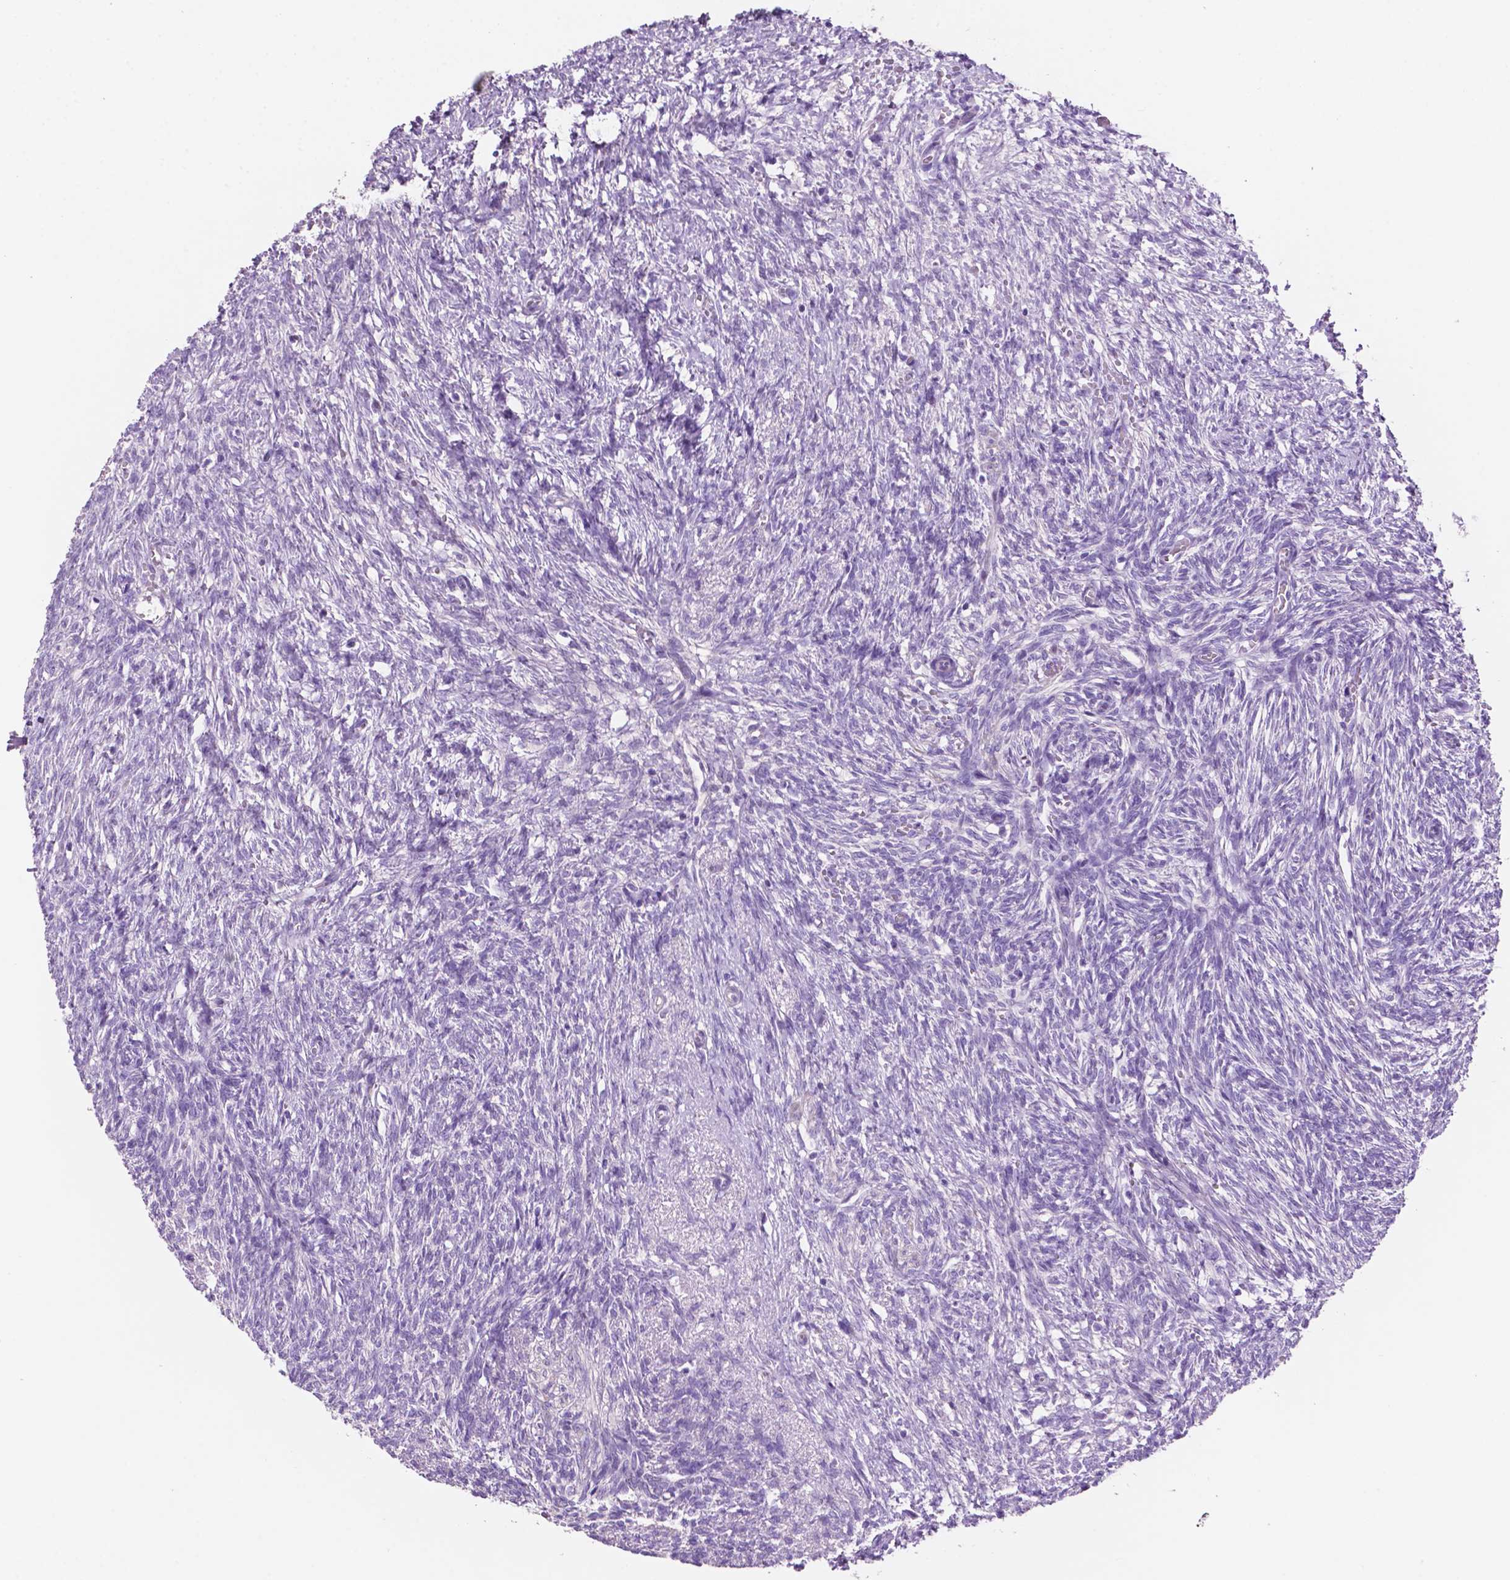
{"staining": {"intensity": "negative", "quantity": "none", "location": "none"}, "tissue": "ovary", "cell_type": "Ovarian stroma cells", "image_type": "normal", "snomed": [{"axis": "morphology", "description": "Normal tissue, NOS"}, {"axis": "topography", "description": "Ovary"}], "caption": "This is an immunohistochemistry (IHC) image of benign human ovary. There is no positivity in ovarian stroma cells.", "gene": "CLDN17", "patient": {"sex": "female", "age": 46}}